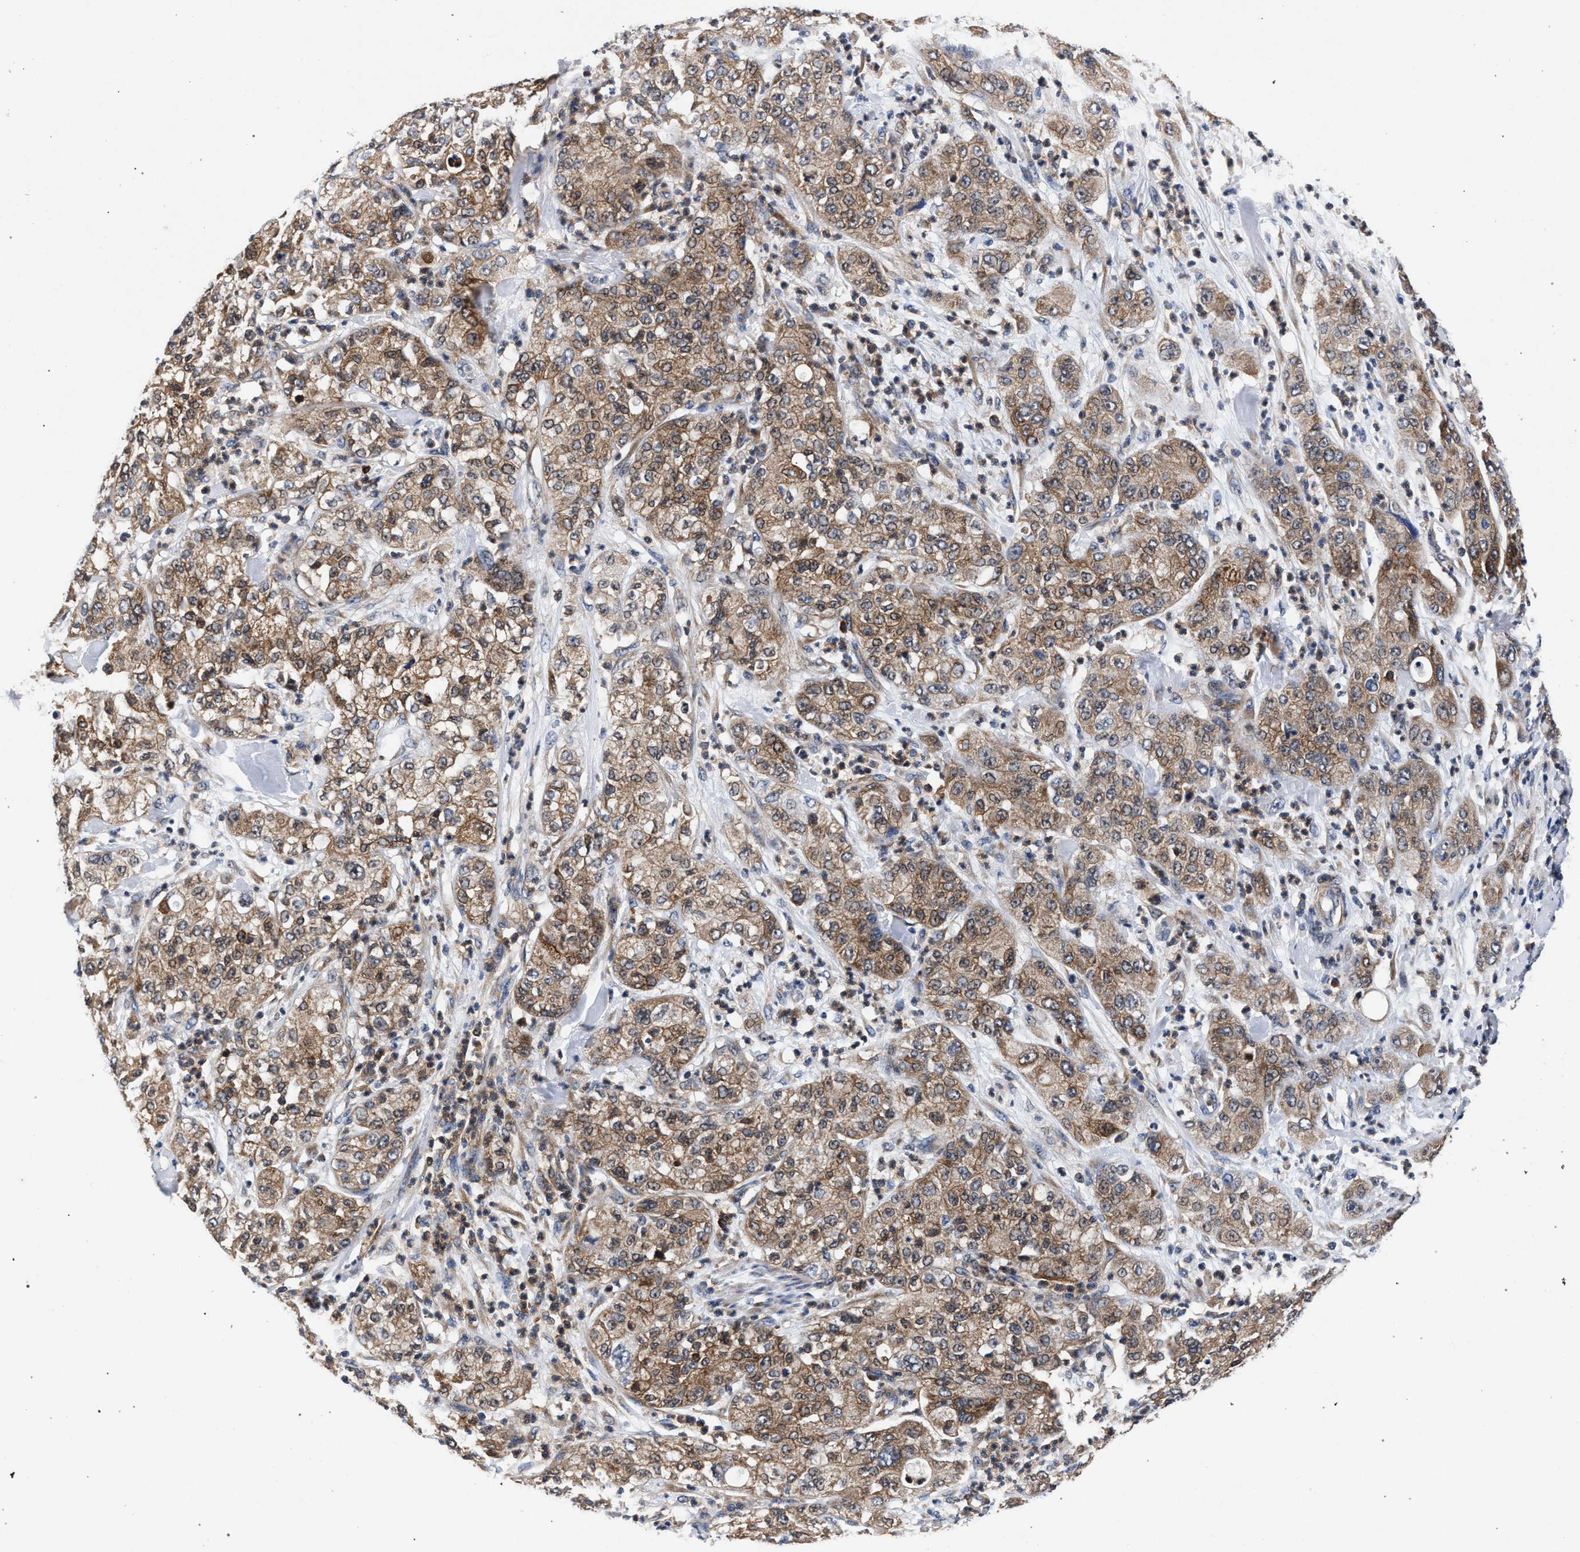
{"staining": {"intensity": "moderate", "quantity": ">75%", "location": "cytoplasmic/membranous"}, "tissue": "pancreatic cancer", "cell_type": "Tumor cells", "image_type": "cancer", "snomed": [{"axis": "morphology", "description": "Adenocarcinoma, NOS"}, {"axis": "topography", "description": "Pancreas"}], "caption": "Human pancreatic cancer stained for a protein (brown) exhibits moderate cytoplasmic/membranous positive expression in approximately >75% of tumor cells.", "gene": "LASP1", "patient": {"sex": "female", "age": 78}}